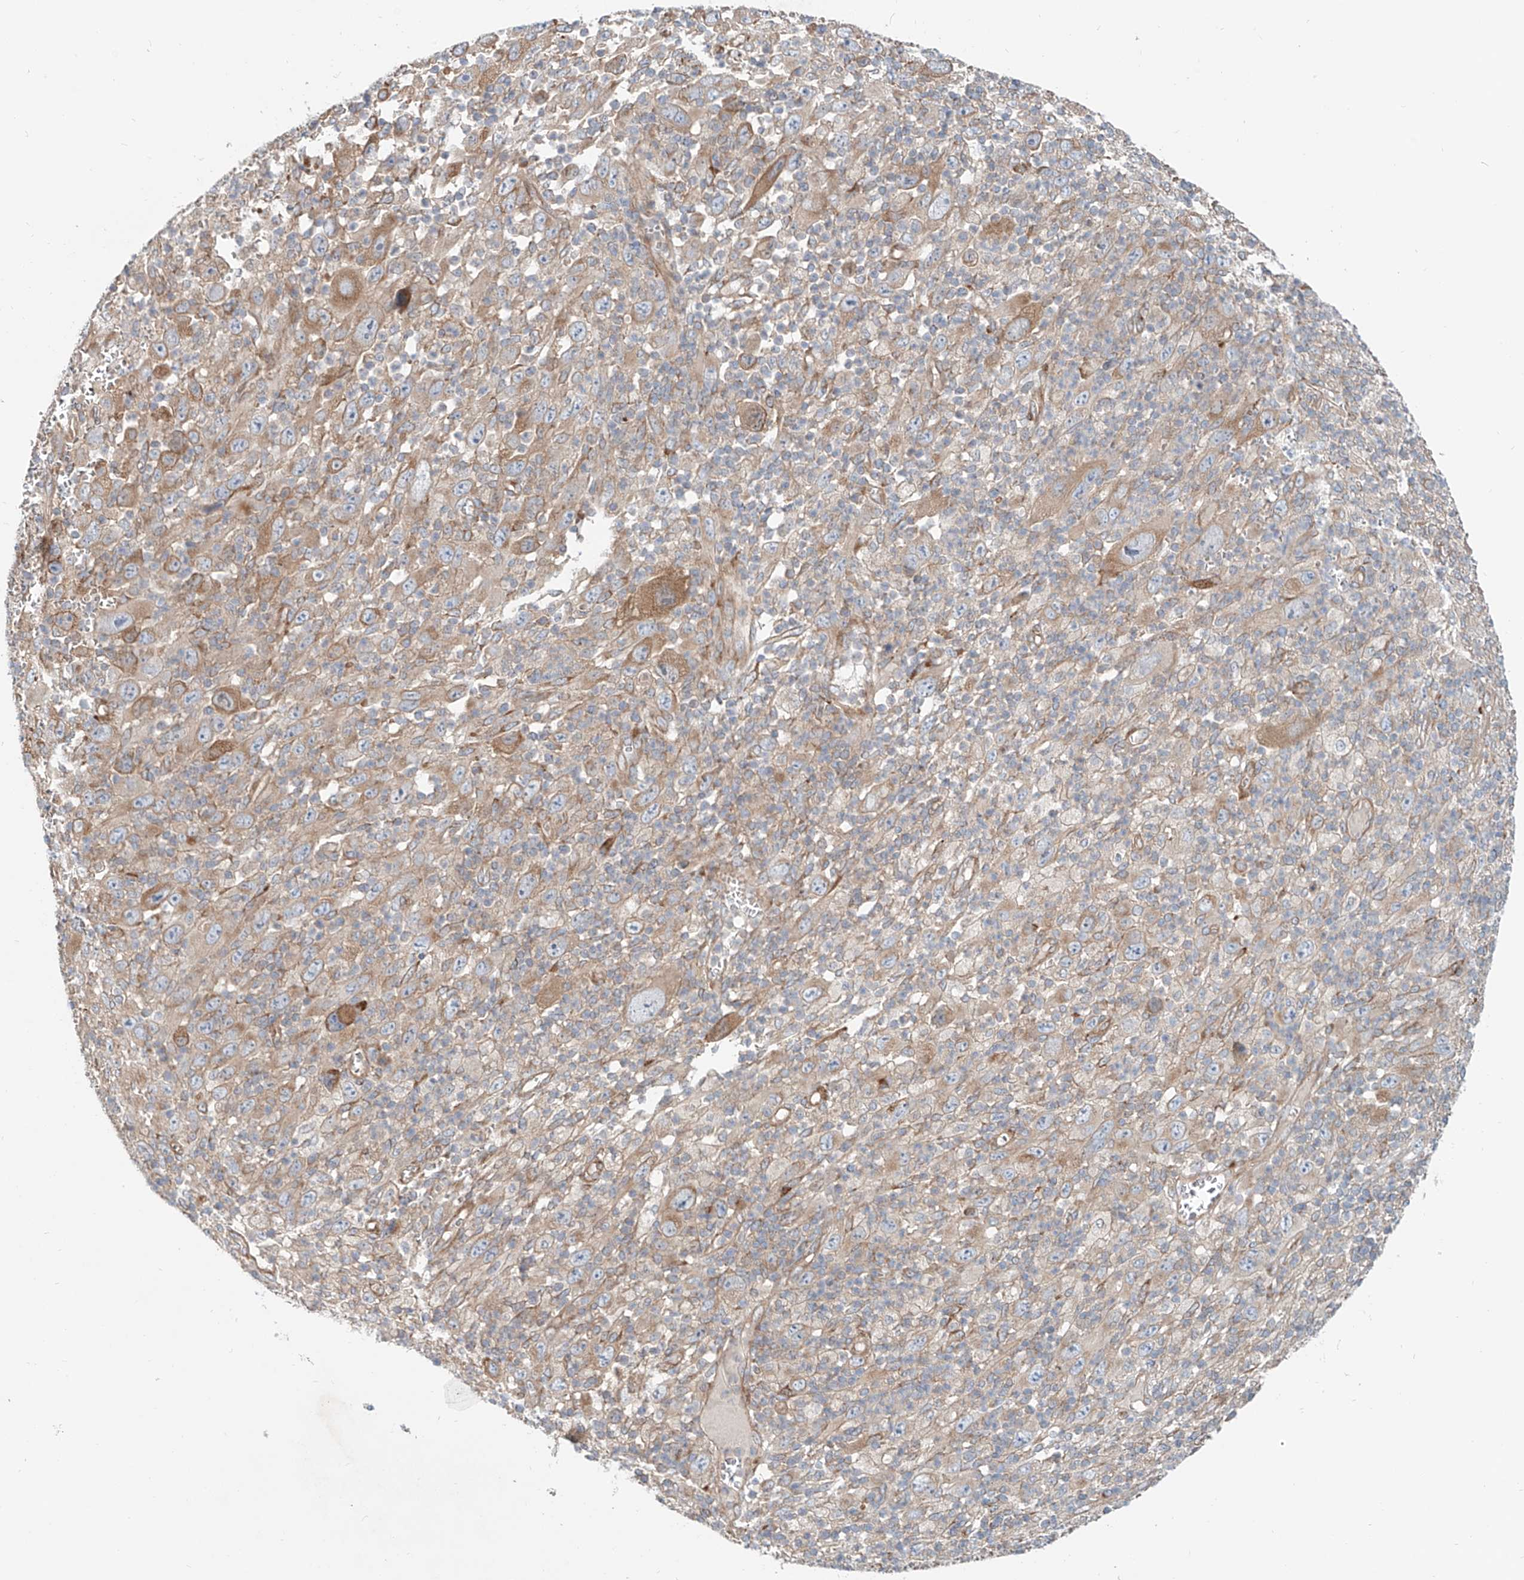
{"staining": {"intensity": "moderate", "quantity": "<25%", "location": "cytoplasmic/membranous"}, "tissue": "melanoma", "cell_type": "Tumor cells", "image_type": "cancer", "snomed": [{"axis": "morphology", "description": "Malignant melanoma, Metastatic site"}, {"axis": "topography", "description": "Skin"}], "caption": "Immunohistochemical staining of human melanoma displays low levels of moderate cytoplasmic/membranous expression in approximately <25% of tumor cells.", "gene": "SNAP29", "patient": {"sex": "female", "age": 56}}